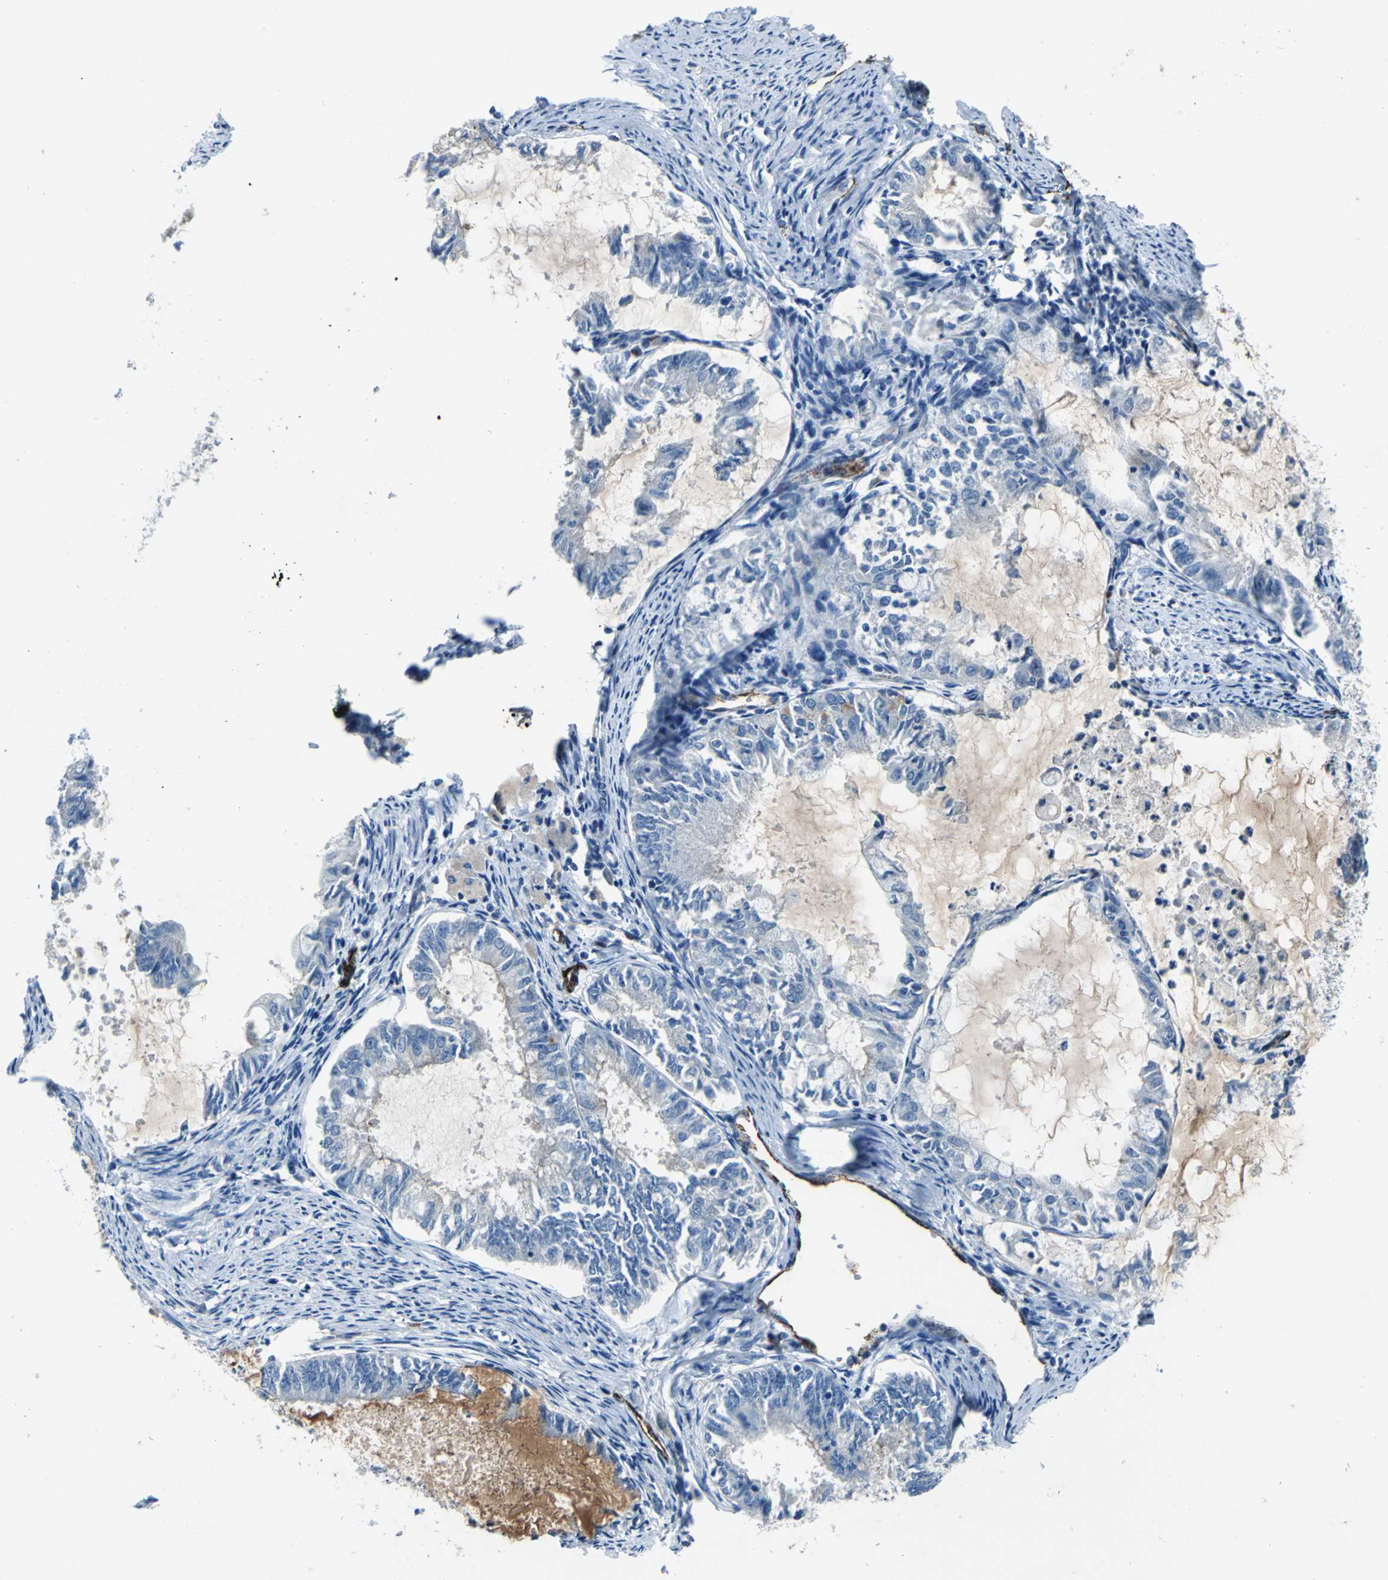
{"staining": {"intensity": "negative", "quantity": "none", "location": "none"}, "tissue": "endometrial cancer", "cell_type": "Tumor cells", "image_type": "cancer", "snomed": [{"axis": "morphology", "description": "Adenocarcinoma, NOS"}, {"axis": "topography", "description": "Endometrium"}], "caption": "The photomicrograph displays no staining of tumor cells in endometrial cancer. (DAB immunohistochemistry (IHC), high magnification).", "gene": "SELP", "patient": {"sex": "female", "age": 86}}